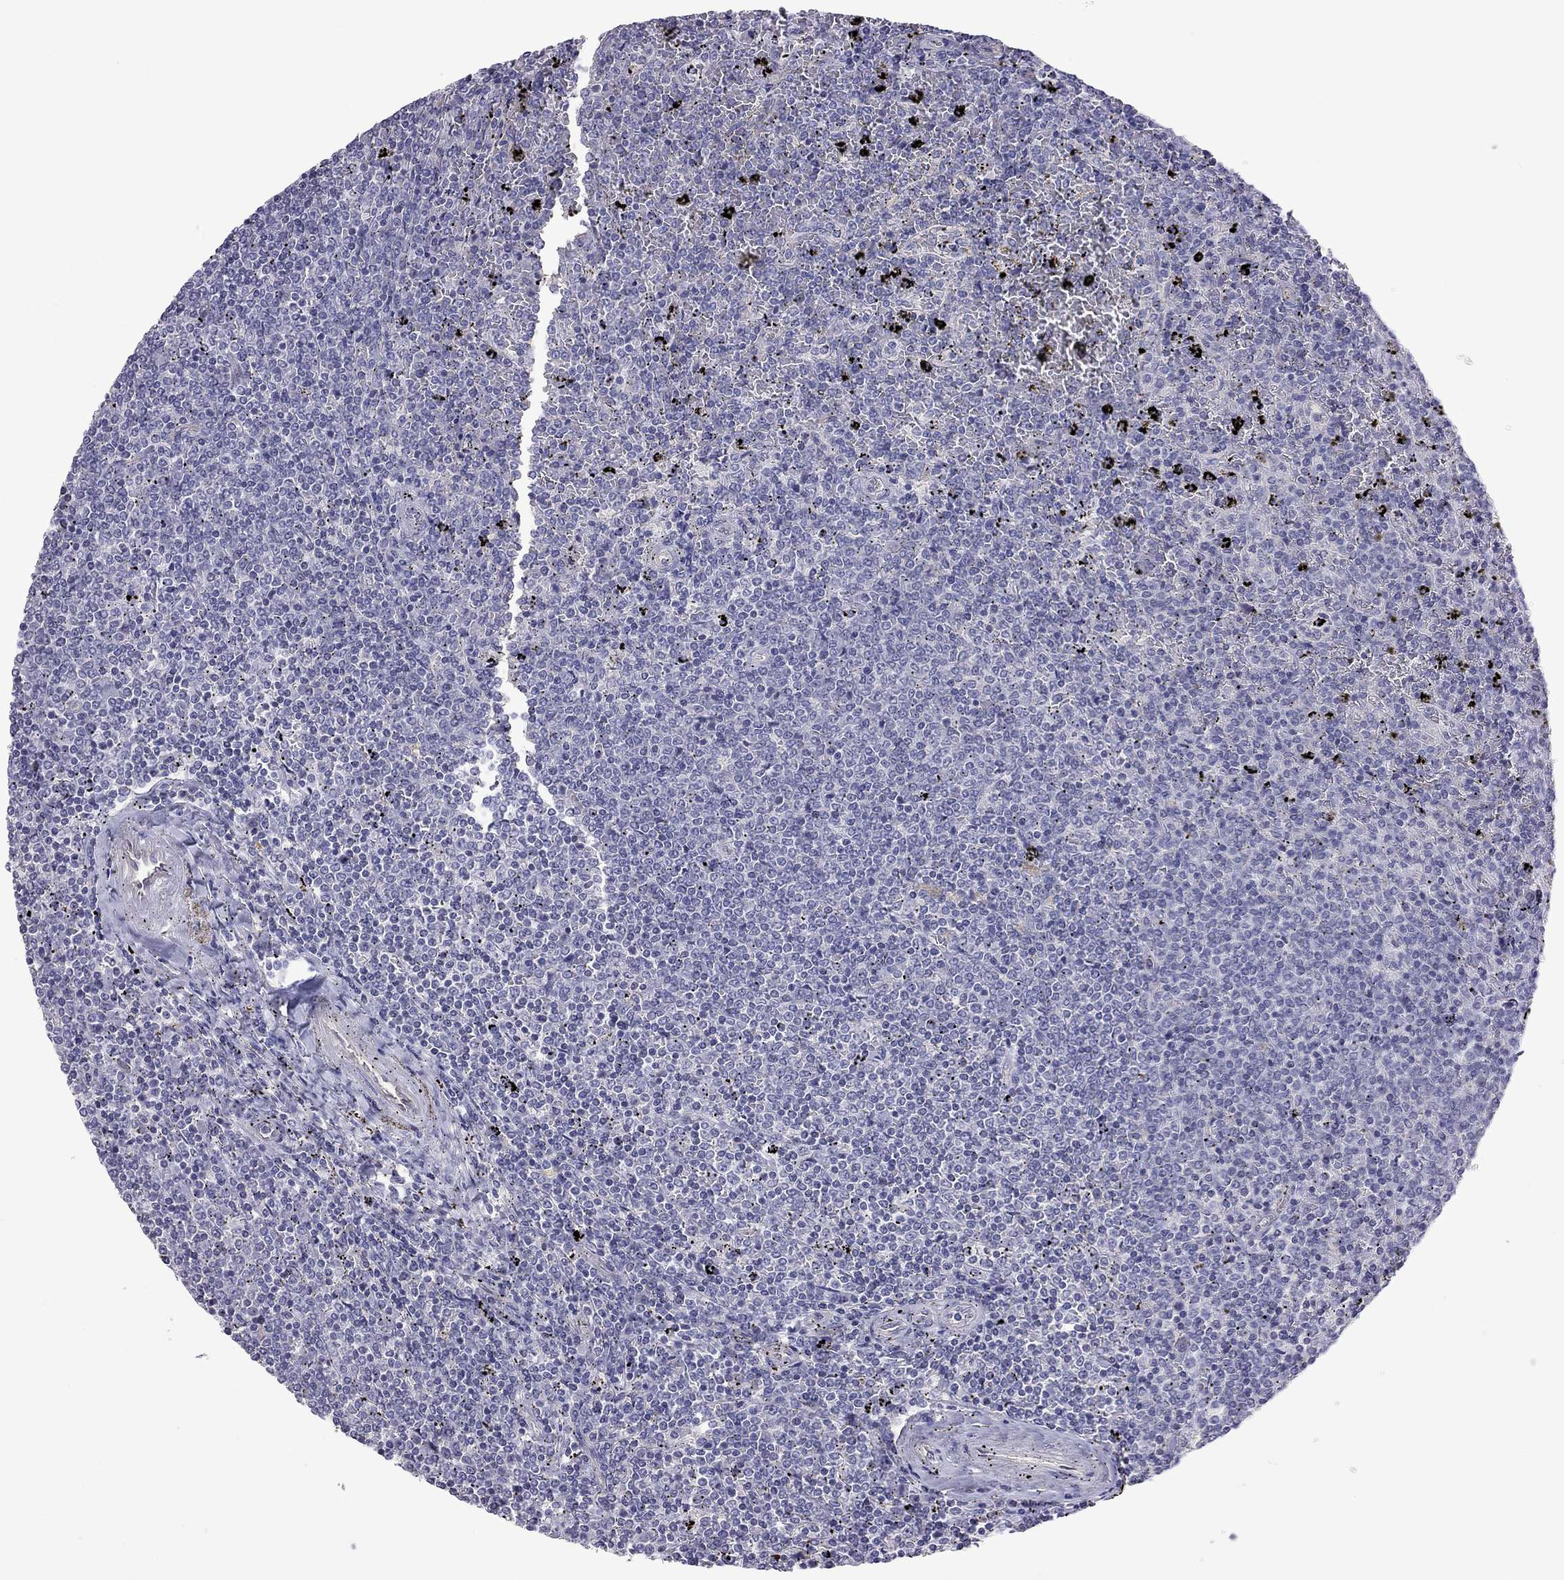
{"staining": {"intensity": "negative", "quantity": "none", "location": "none"}, "tissue": "lymphoma", "cell_type": "Tumor cells", "image_type": "cancer", "snomed": [{"axis": "morphology", "description": "Malignant lymphoma, non-Hodgkin's type, Low grade"}, {"axis": "topography", "description": "Spleen"}], "caption": "High power microscopy image of an immunohistochemistry histopathology image of lymphoma, revealing no significant expression in tumor cells.", "gene": "FEZ1", "patient": {"sex": "female", "age": 77}}